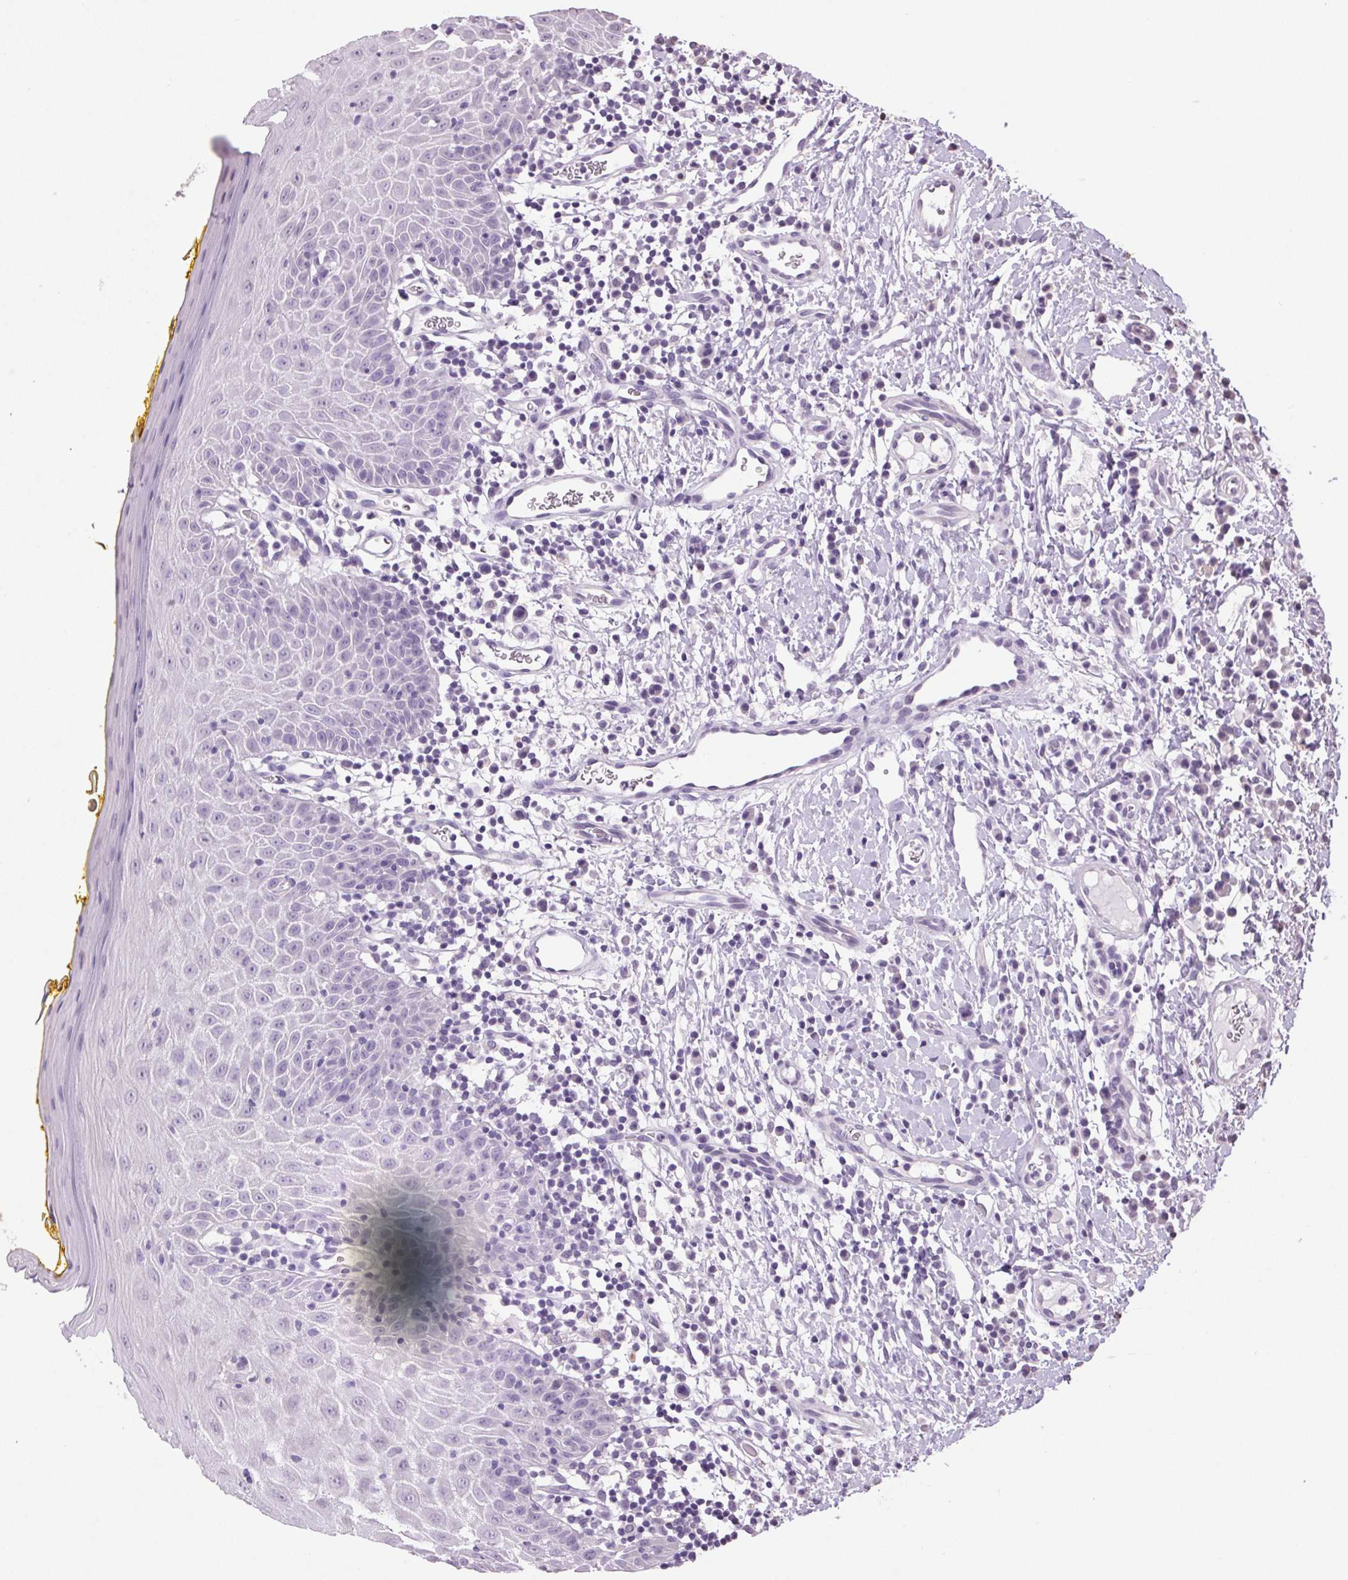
{"staining": {"intensity": "negative", "quantity": "none", "location": "none"}, "tissue": "oral mucosa", "cell_type": "Squamous epithelial cells", "image_type": "normal", "snomed": [{"axis": "morphology", "description": "Normal tissue, NOS"}, {"axis": "topography", "description": "Oral tissue"}, {"axis": "topography", "description": "Tounge, NOS"}], "caption": "The image demonstrates no significant expression in squamous epithelial cells of oral mucosa. (Brightfield microscopy of DAB (3,3'-diaminobenzidine) IHC at high magnification).", "gene": "VWA3B", "patient": {"sex": "female", "age": 58}}